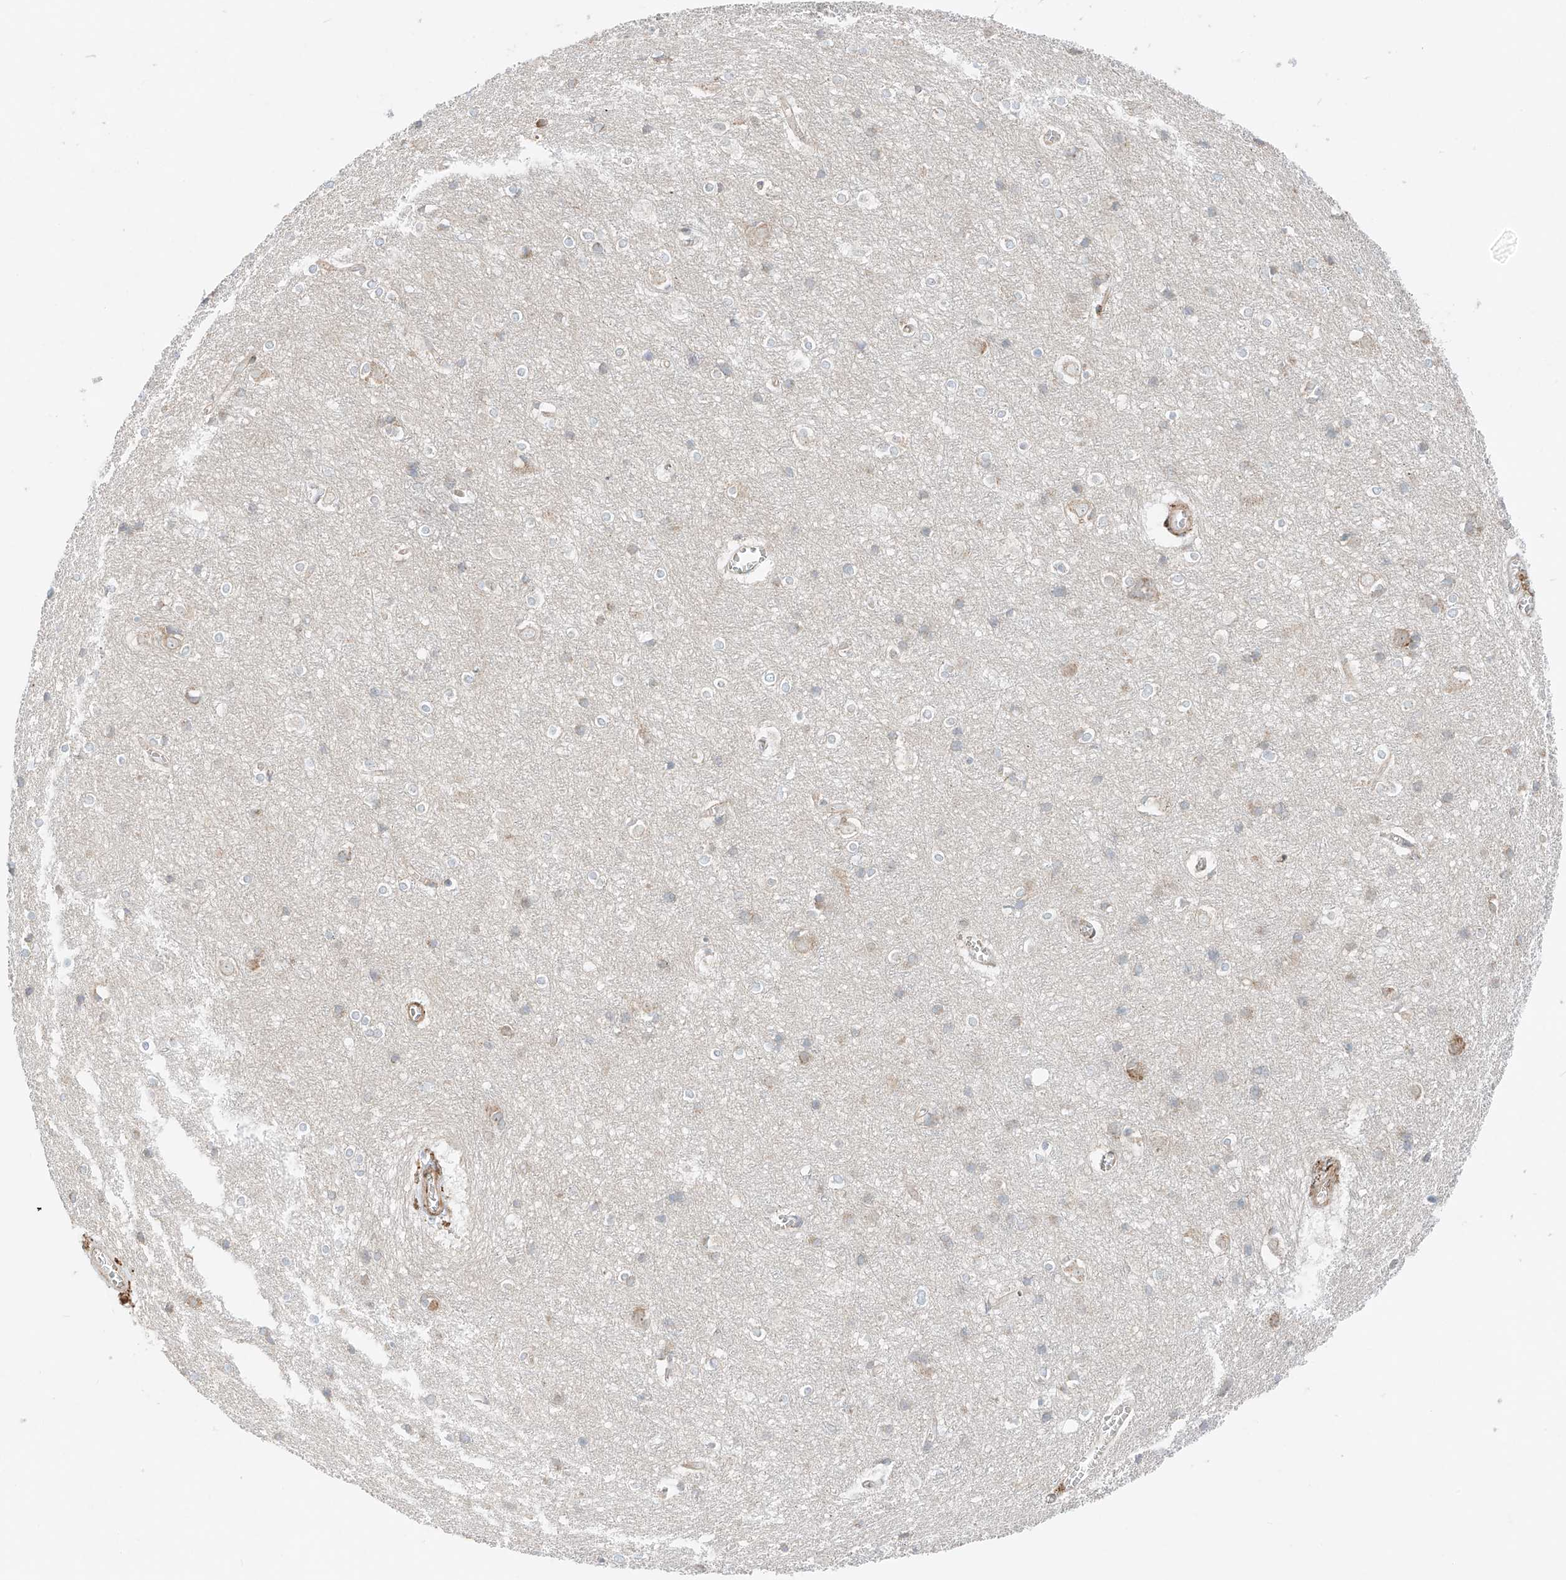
{"staining": {"intensity": "weak", "quantity": "25%-75%", "location": "cytoplasmic/membranous"}, "tissue": "cerebral cortex", "cell_type": "Endothelial cells", "image_type": "normal", "snomed": [{"axis": "morphology", "description": "Normal tissue, NOS"}, {"axis": "topography", "description": "Cerebral cortex"}], "caption": "Endothelial cells show low levels of weak cytoplasmic/membranous positivity in approximately 25%-75% of cells in unremarkable cerebral cortex.", "gene": "EIPR1", "patient": {"sex": "male", "age": 54}}